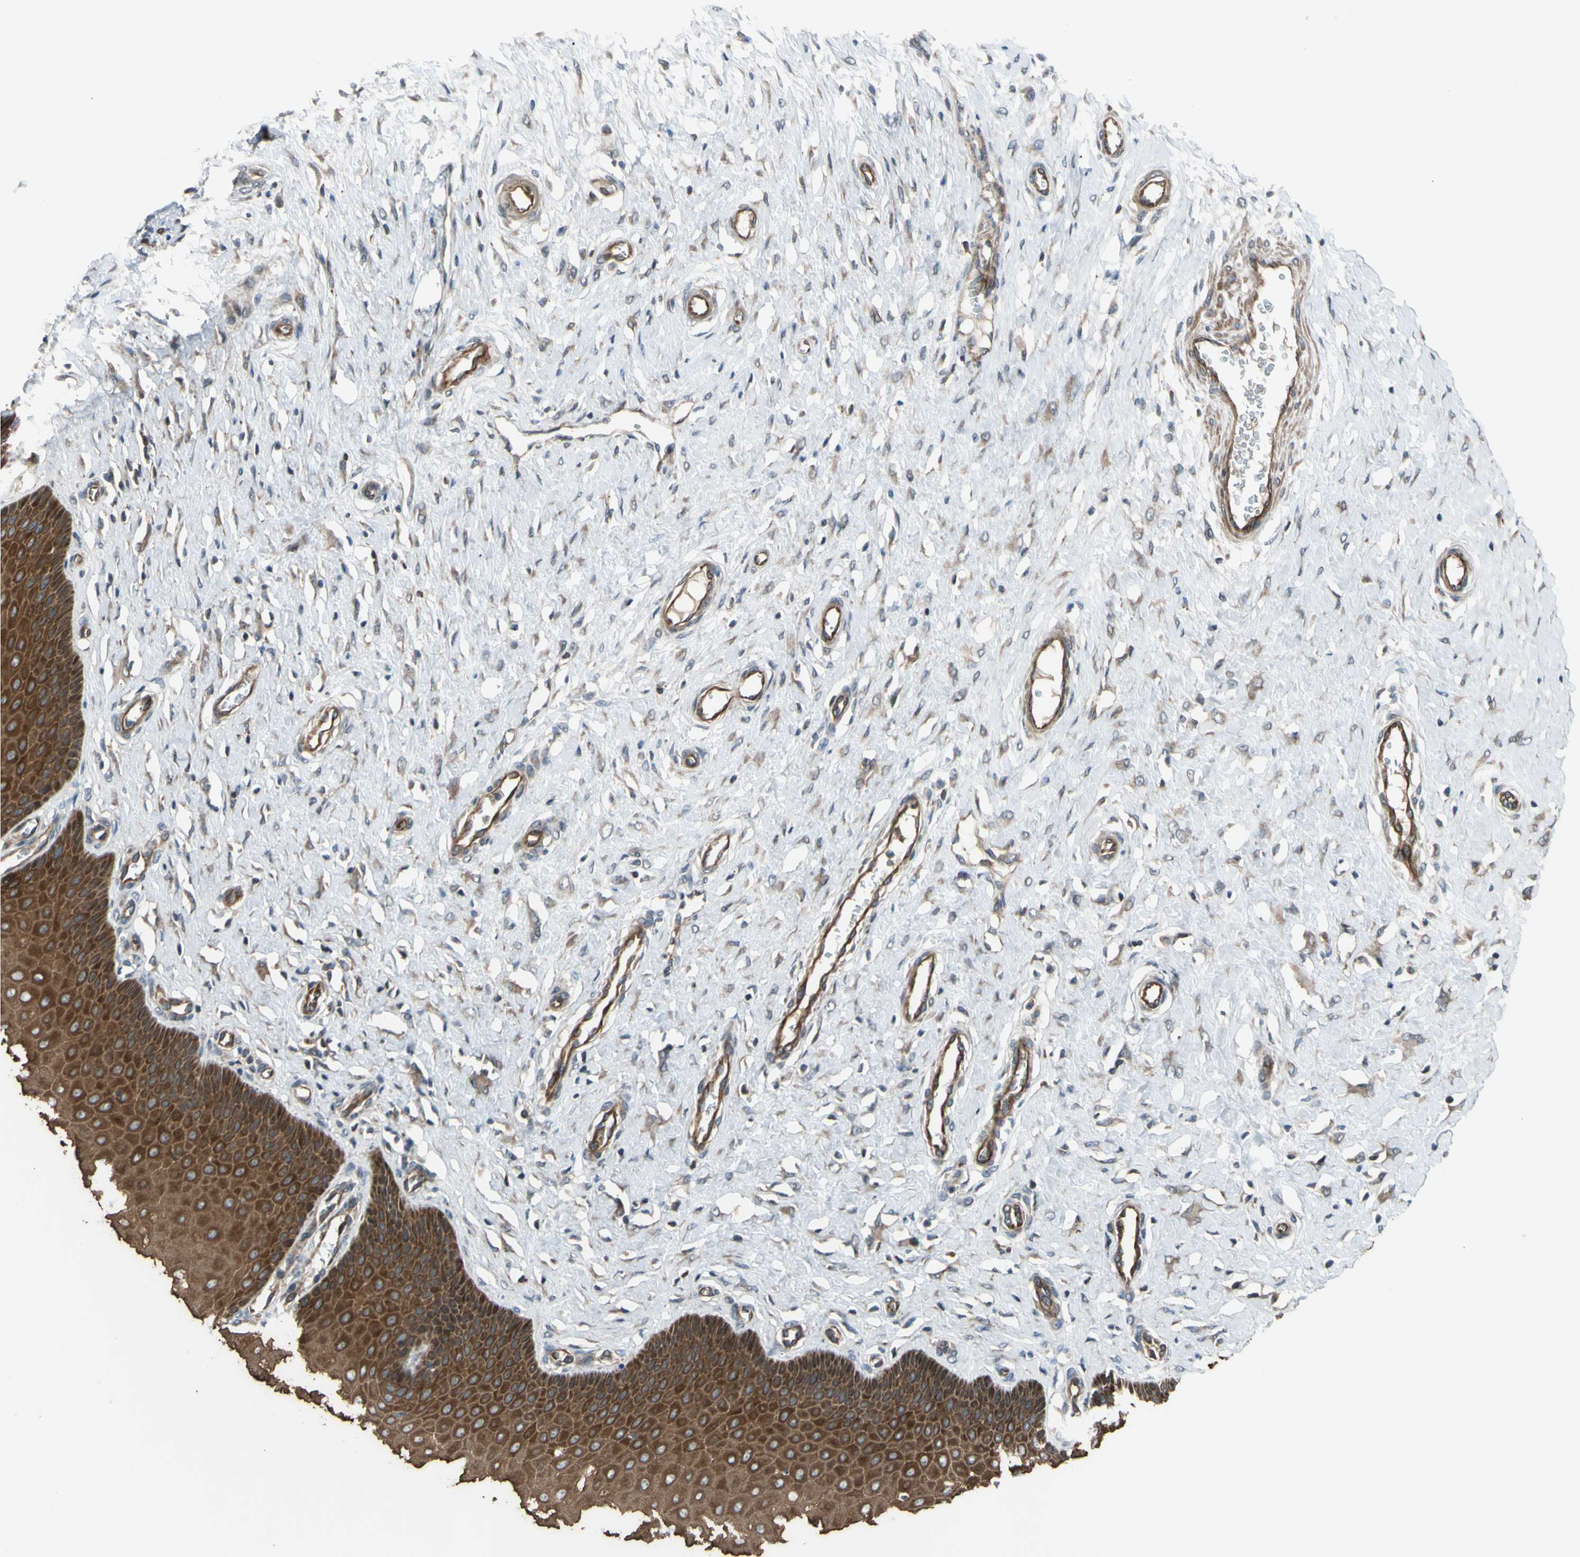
{"staining": {"intensity": "moderate", "quantity": ">75%", "location": "cytoplasmic/membranous"}, "tissue": "cervix", "cell_type": "Glandular cells", "image_type": "normal", "snomed": [{"axis": "morphology", "description": "Normal tissue, NOS"}, {"axis": "topography", "description": "Cervix"}], "caption": "IHC micrograph of normal human cervix stained for a protein (brown), which shows medium levels of moderate cytoplasmic/membranous staining in approximately >75% of glandular cells.", "gene": "FLII", "patient": {"sex": "female", "age": 55}}